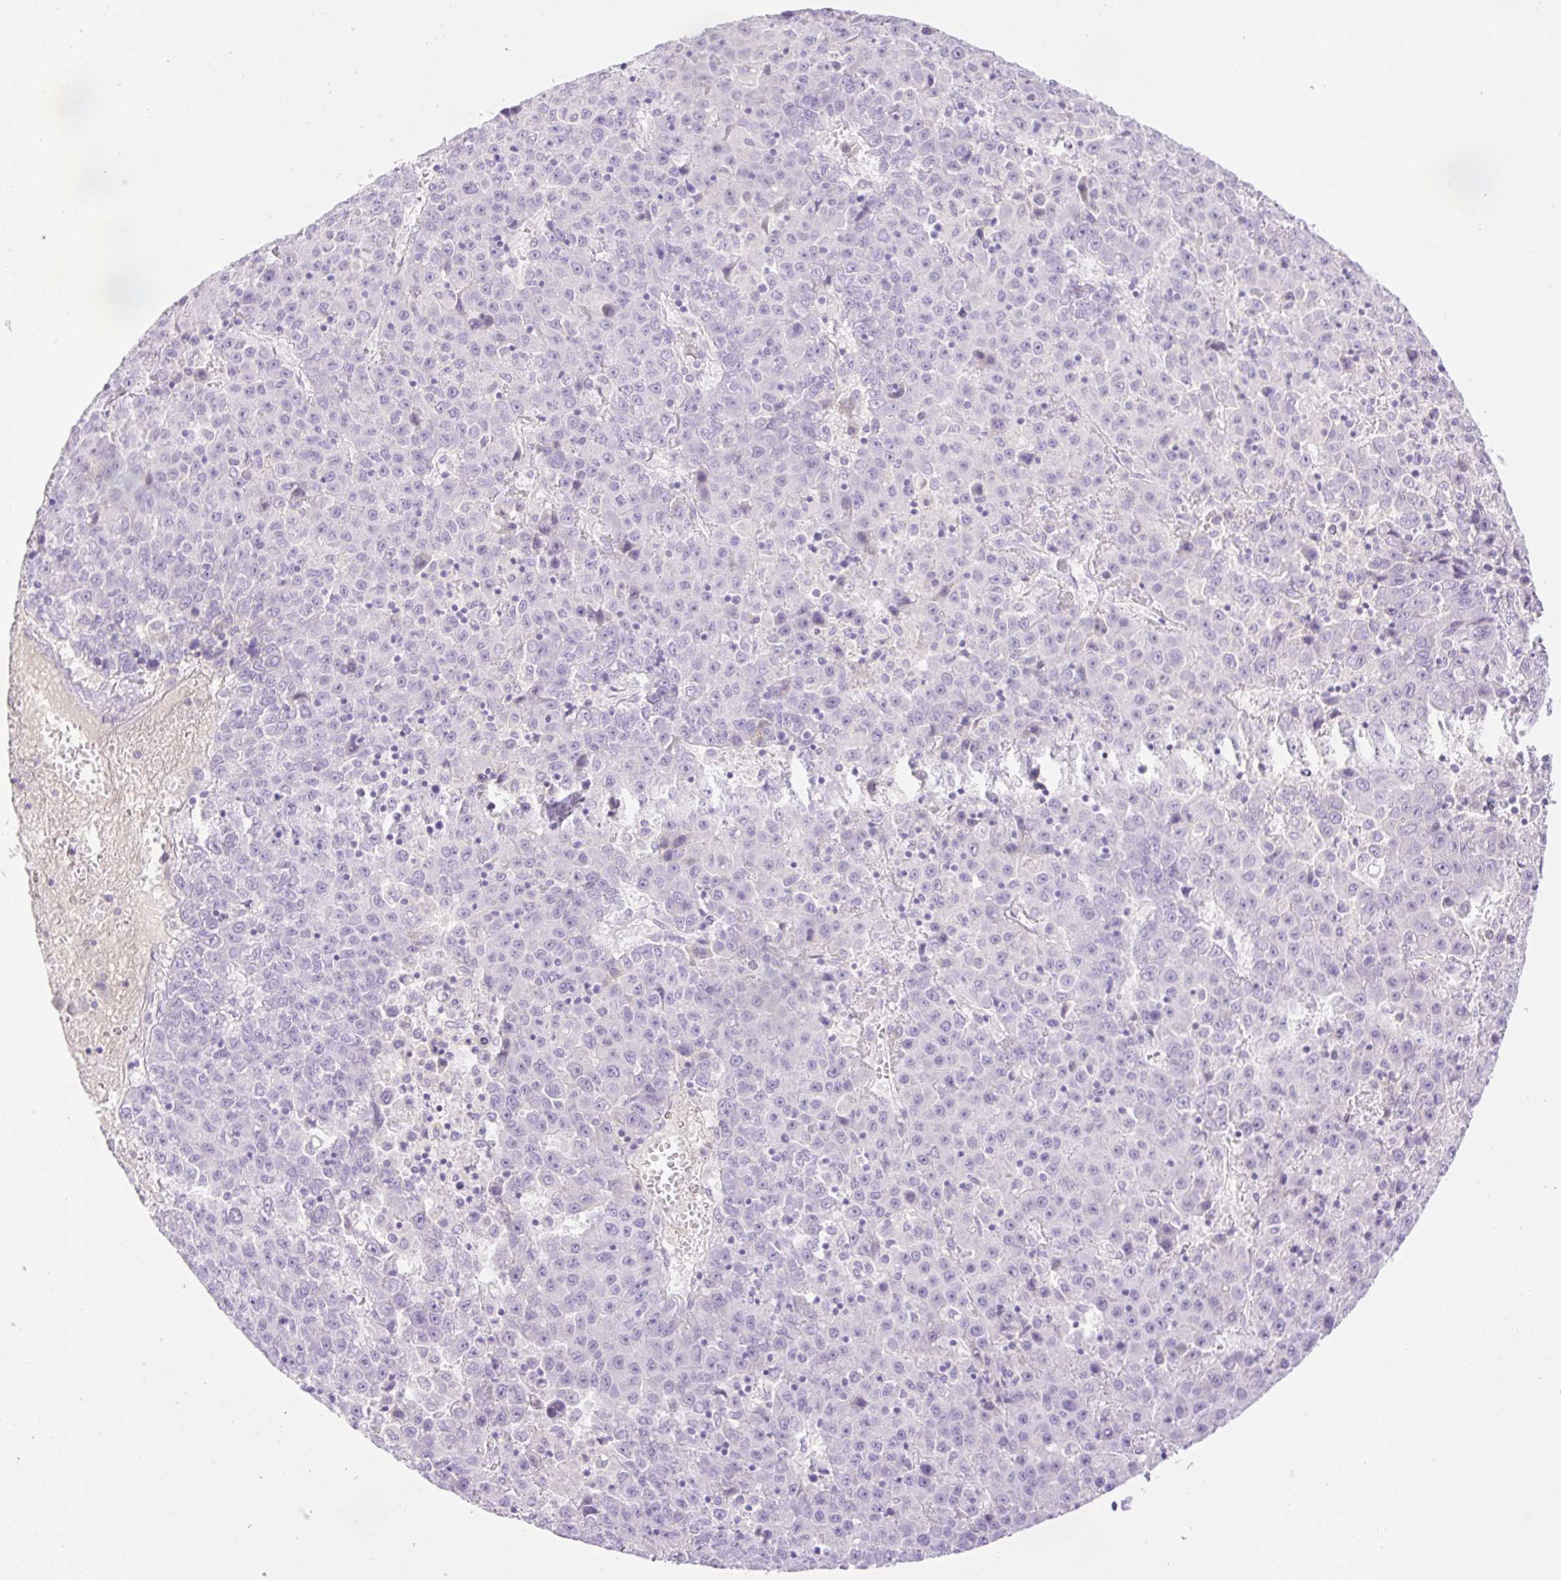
{"staining": {"intensity": "negative", "quantity": "none", "location": "none"}, "tissue": "liver cancer", "cell_type": "Tumor cells", "image_type": "cancer", "snomed": [{"axis": "morphology", "description": "Carcinoma, Hepatocellular, NOS"}, {"axis": "topography", "description": "Liver"}], "caption": "DAB immunohistochemical staining of human hepatocellular carcinoma (liver) demonstrates no significant expression in tumor cells.", "gene": "PALM3", "patient": {"sex": "female", "age": 53}}